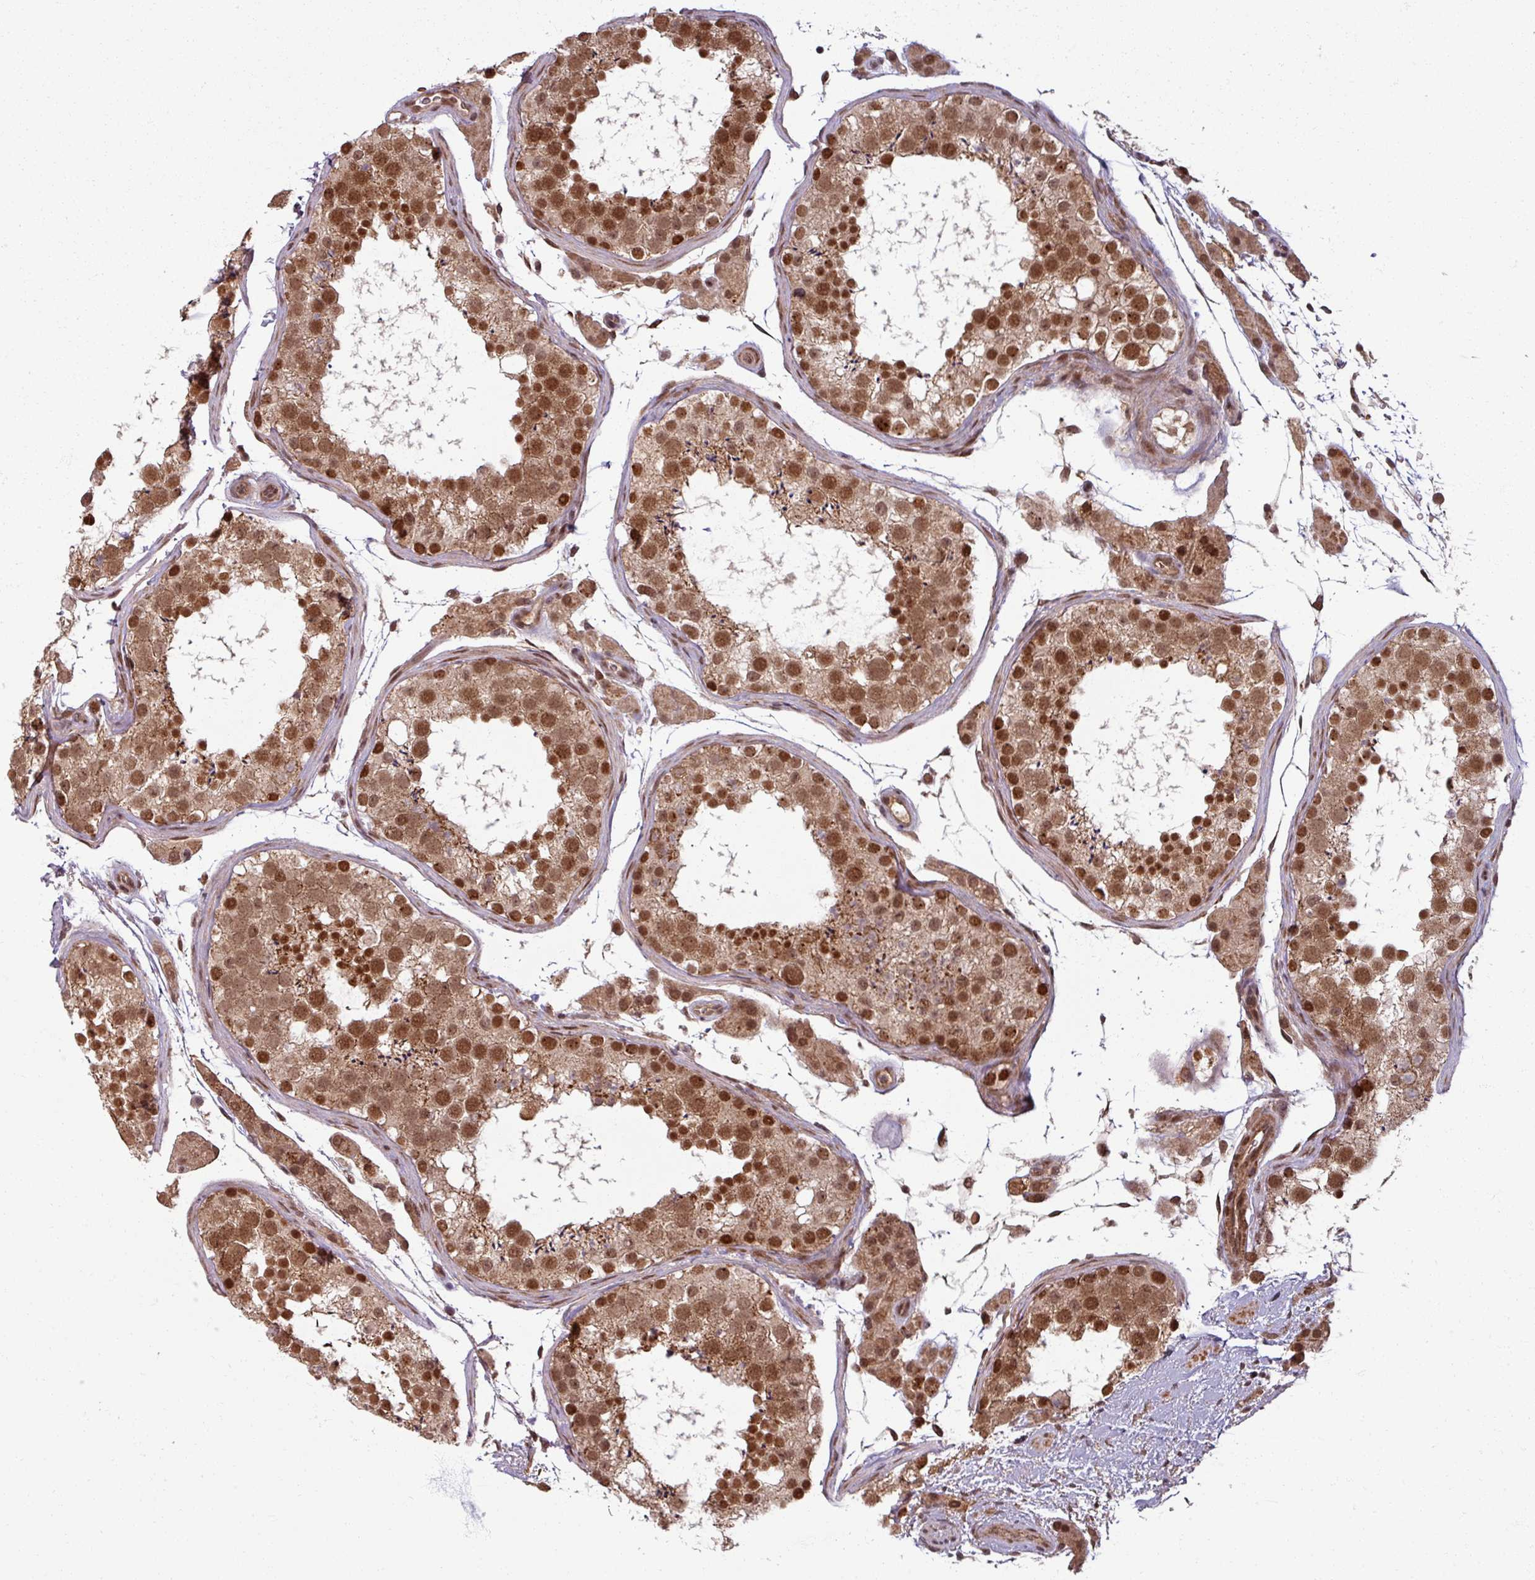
{"staining": {"intensity": "strong", "quantity": ">75%", "location": "cytoplasmic/membranous,nuclear"}, "tissue": "testis", "cell_type": "Cells in seminiferous ducts", "image_type": "normal", "snomed": [{"axis": "morphology", "description": "Normal tissue, NOS"}, {"axis": "topography", "description": "Testis"}], "caption": "A micrograph of testis stained for a protein demonstrates strong cytoplasmic/membranous,nuclear brown staining in cells in seminiferous ducts. Nuclei are stained in blue.", "gene": "SWI5", "patient": {"sex": "male", "age": 41}}